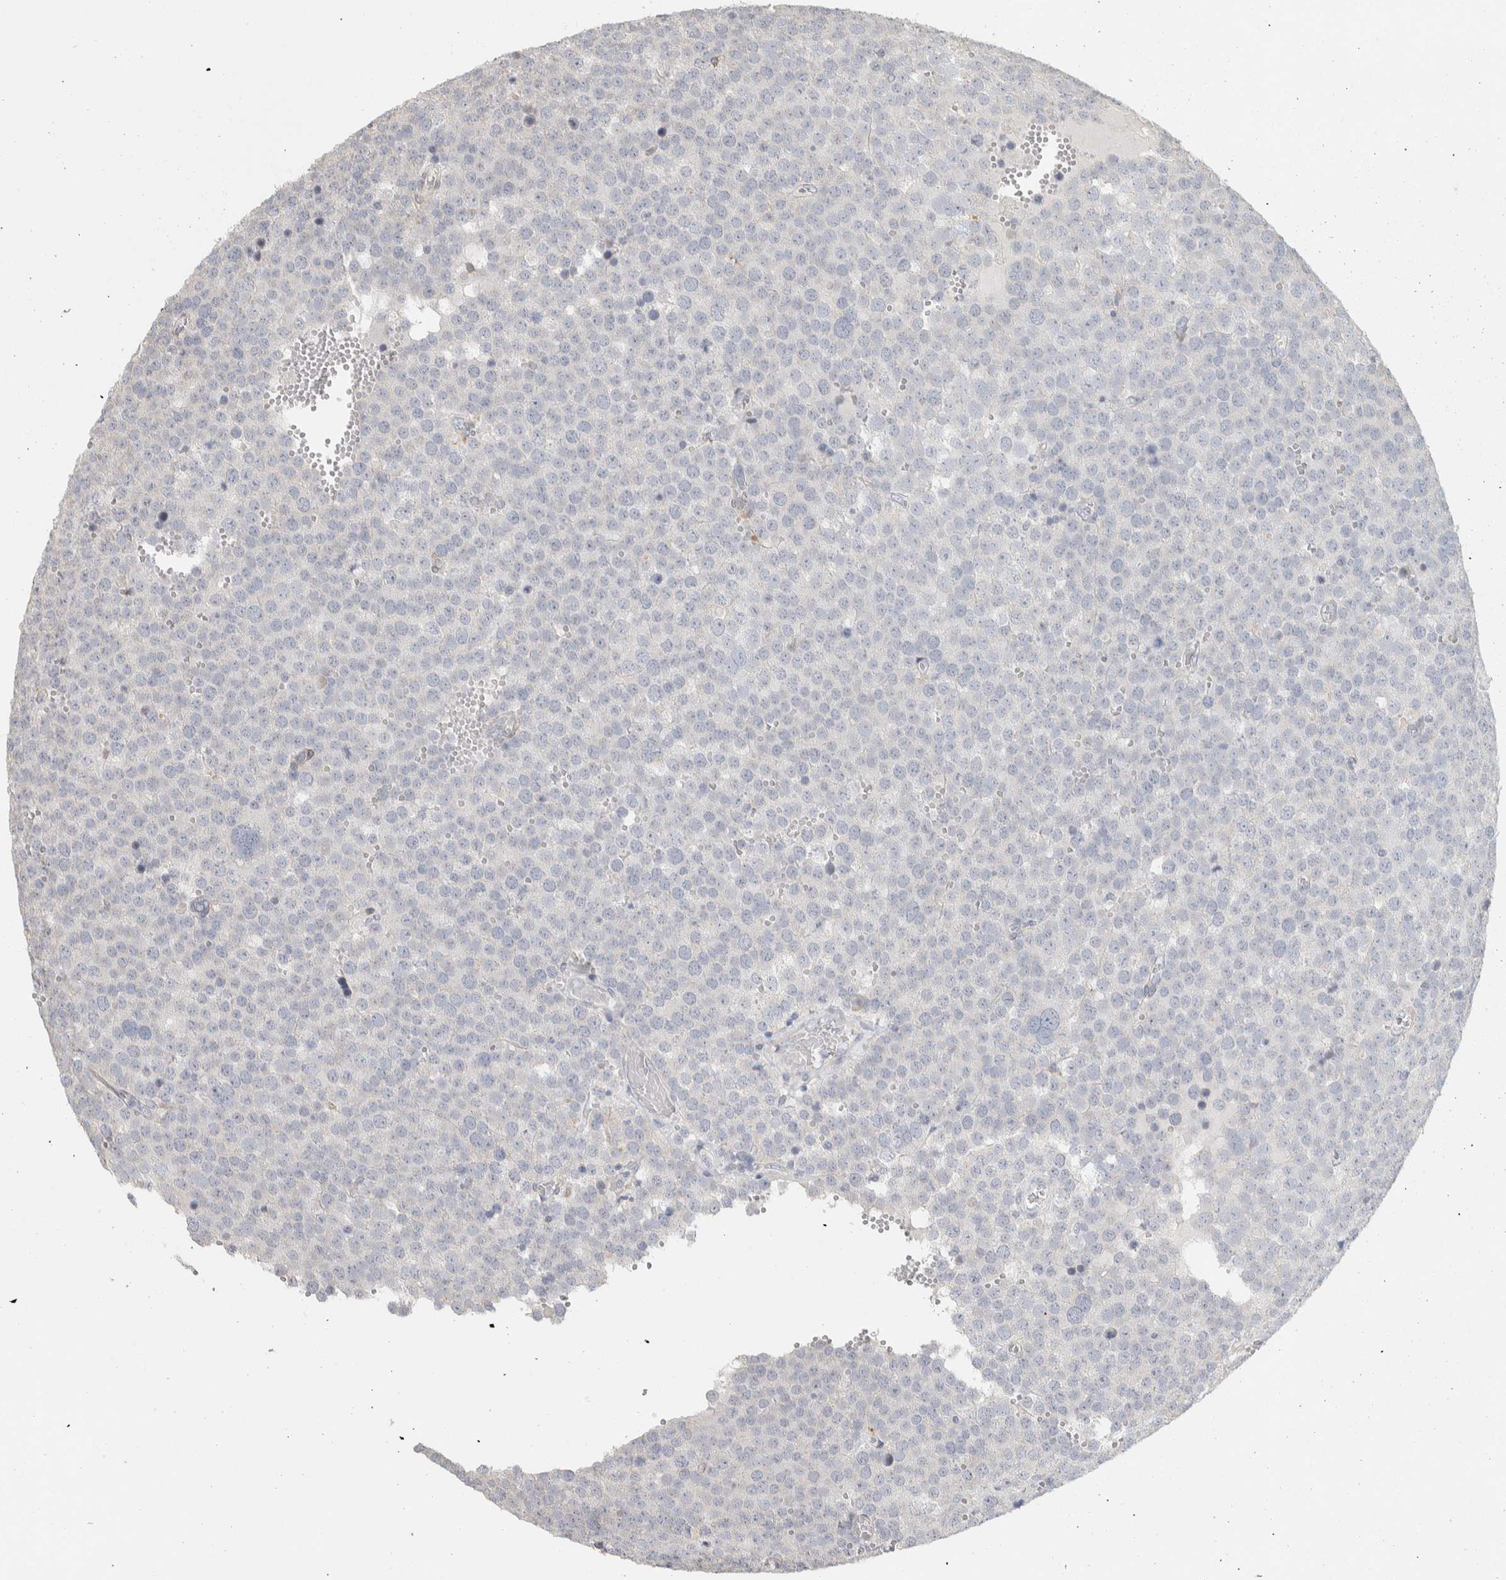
{"staining": {"intensity": "negative", "quantity": "none", "location": "none"}, "tissue": "testis cancer", "cell_type": "Tumor cells", "image_type": "cancer", "snomed": [{"axis": "morphology", "description": "Normal tissue, NOS"}, {"axis": "morphology", "description": "Seminoma, NOS"}, {"axis": "topography", "description": "Testis"}], "caption": "IHC of testis cancer shows no expression in tumor cells.", "gene": "DCXR", "patient": {"sex": "male", "age": 71}}